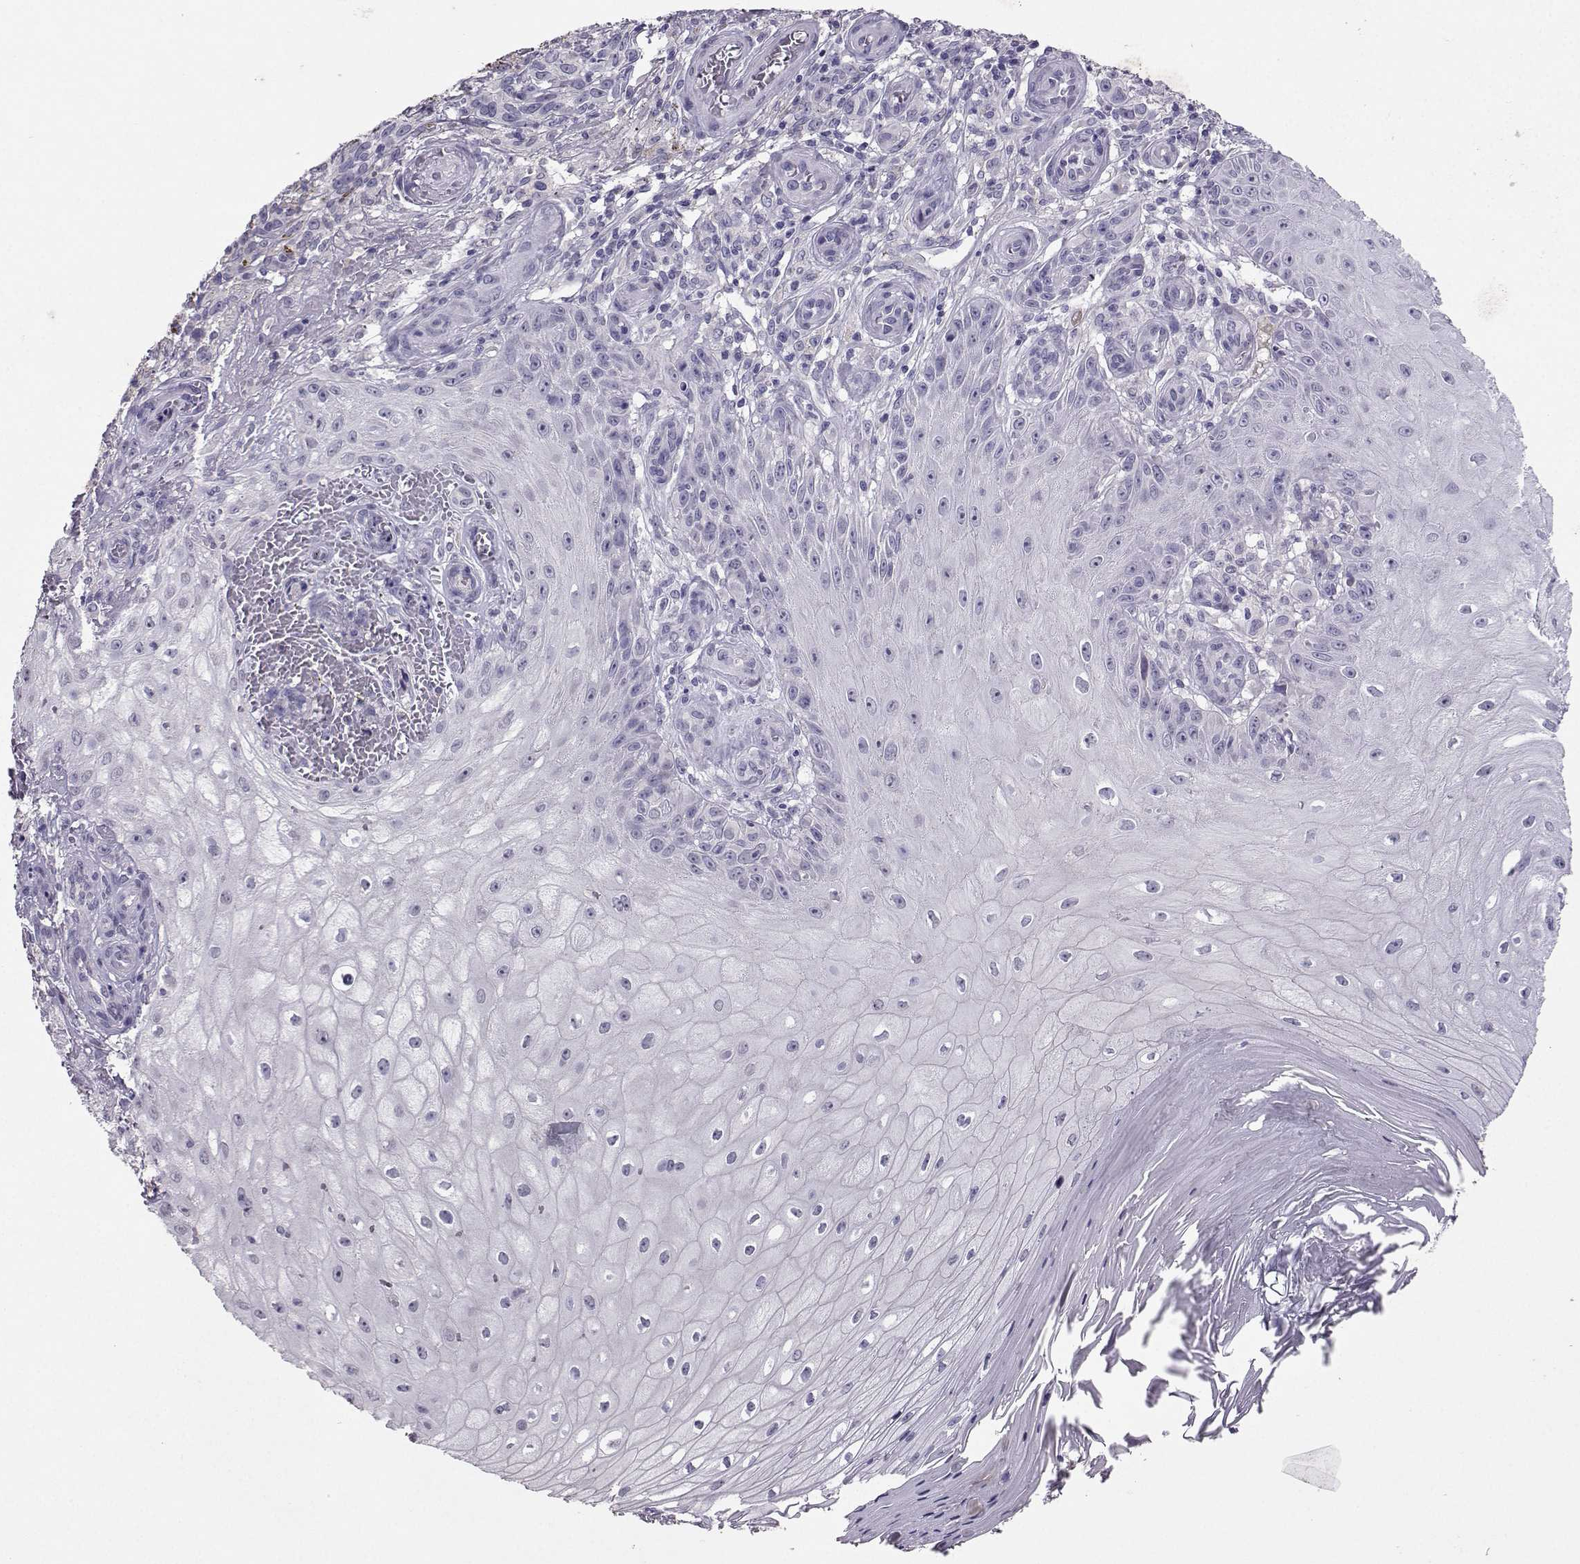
{"staining": {"intensity": "negative", "quantity": "none", "location": "none"}, "tissue": "melanoma", "cell_type": "Tumor cells", "image_type": "cancer", "snomed": [{"axis": "morphology", "description": "Malignant melanoma, NOS"}, {"axis": "topography", "description": "Skin"}], "caption": "An IHC photomicrograph of melanoma is shown. There is no staining in tumor cells of melanoma. Nuclei are stained in blue.", "gene": "CARTPT", "patient": {"sex": "female", "age": 53}}